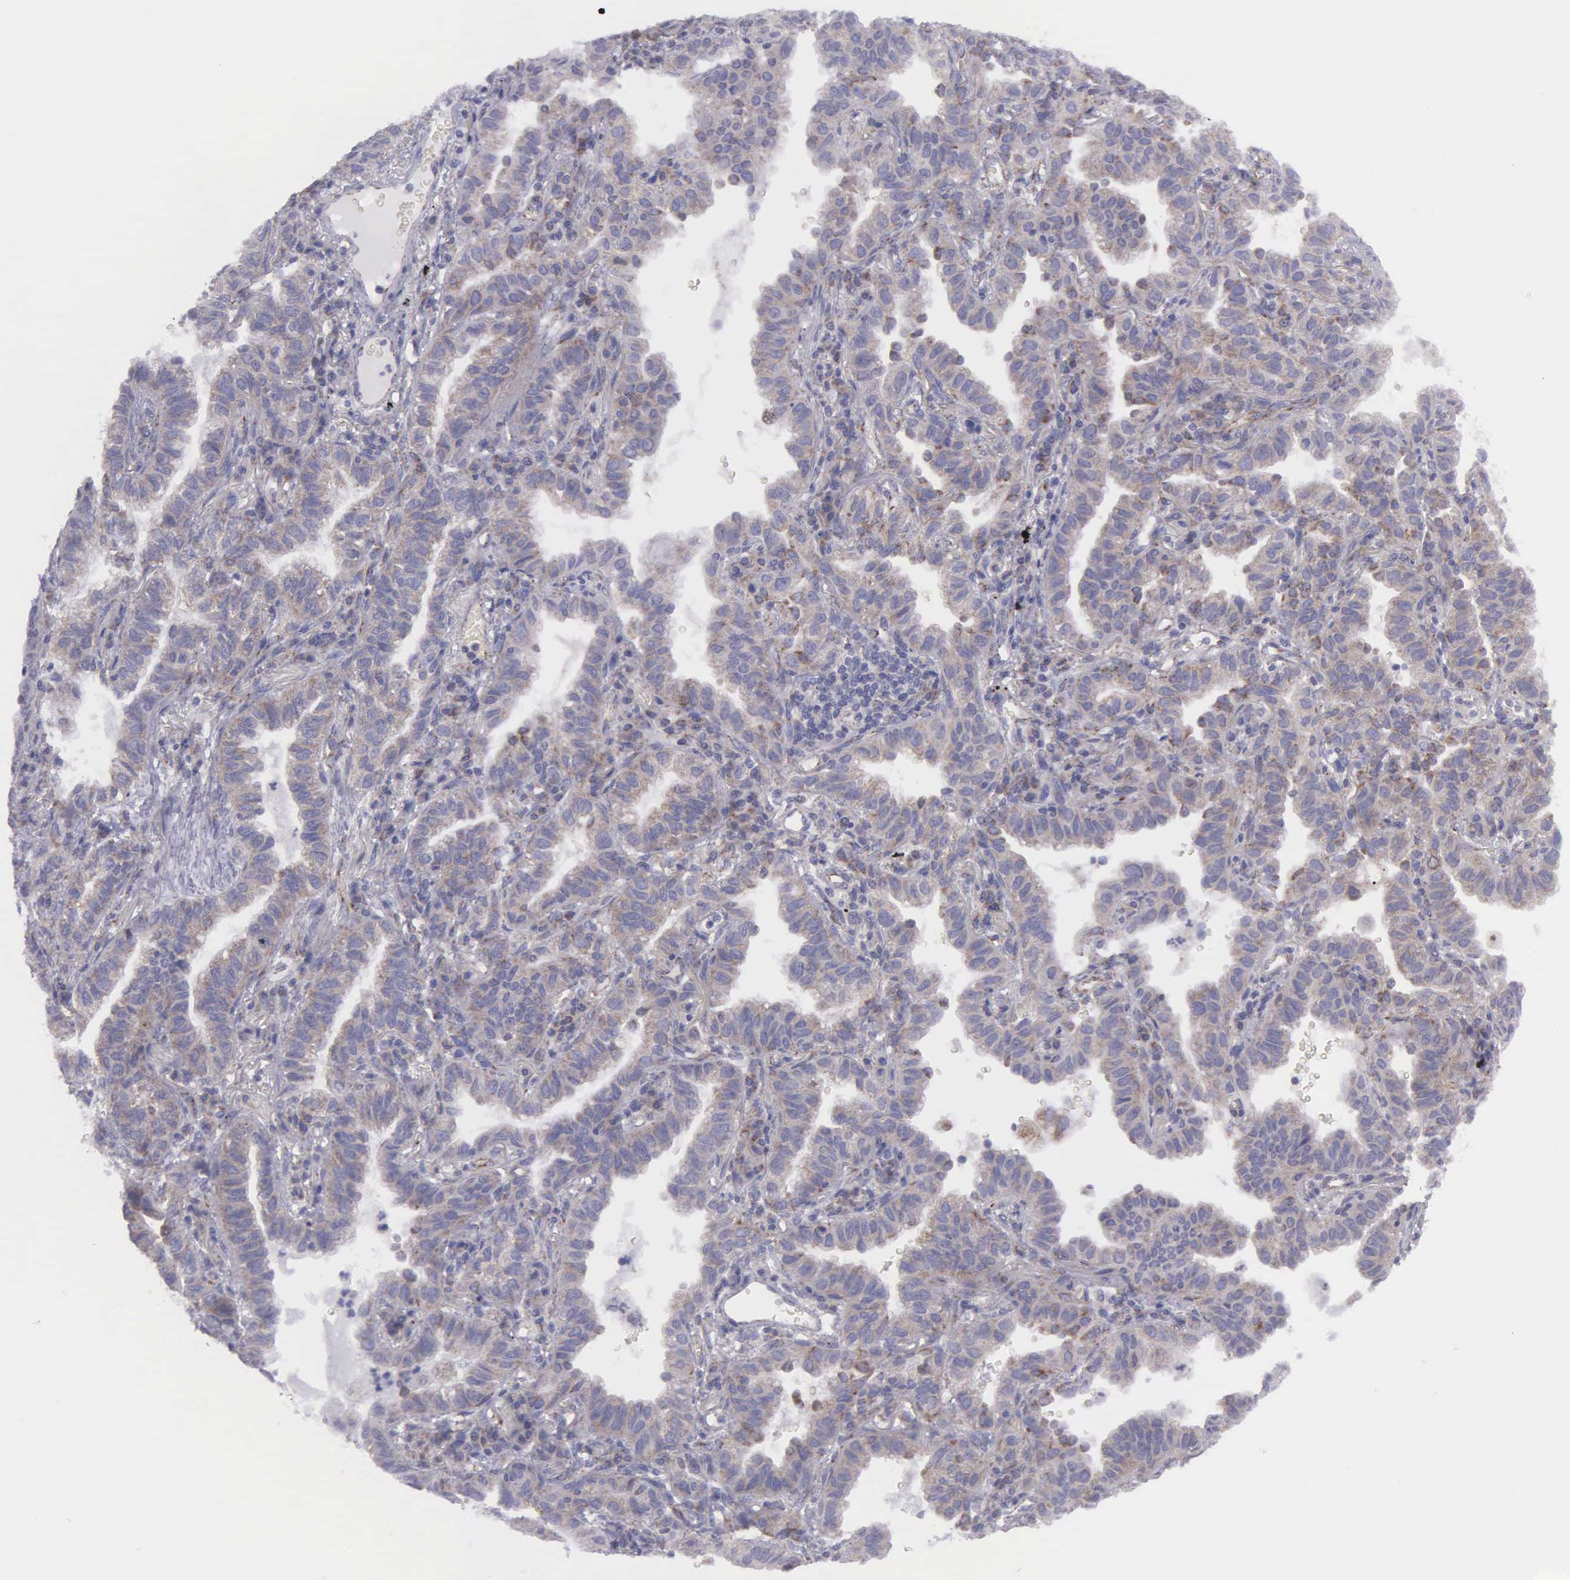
{"staining": {"intensity": "weak", "quantity": "<25%", "location": "cytoplasmic/membranous"}, "tissue": "lung cancer", "cell_type": "Tumor cells", "image_type": "cancer", "snomed": [{"axis": "morphology", "description": "Adenocarcinoma, NOS"}, {"axis": "topography", "description": "Lung"}], "caption": "High power microscopy image of an immunohistochemistry image of lung cancer, revealing no significant staining in tumor cells.", "gene": "SYNJ2BP", "patient": {"sex": "female", "age": 50}}